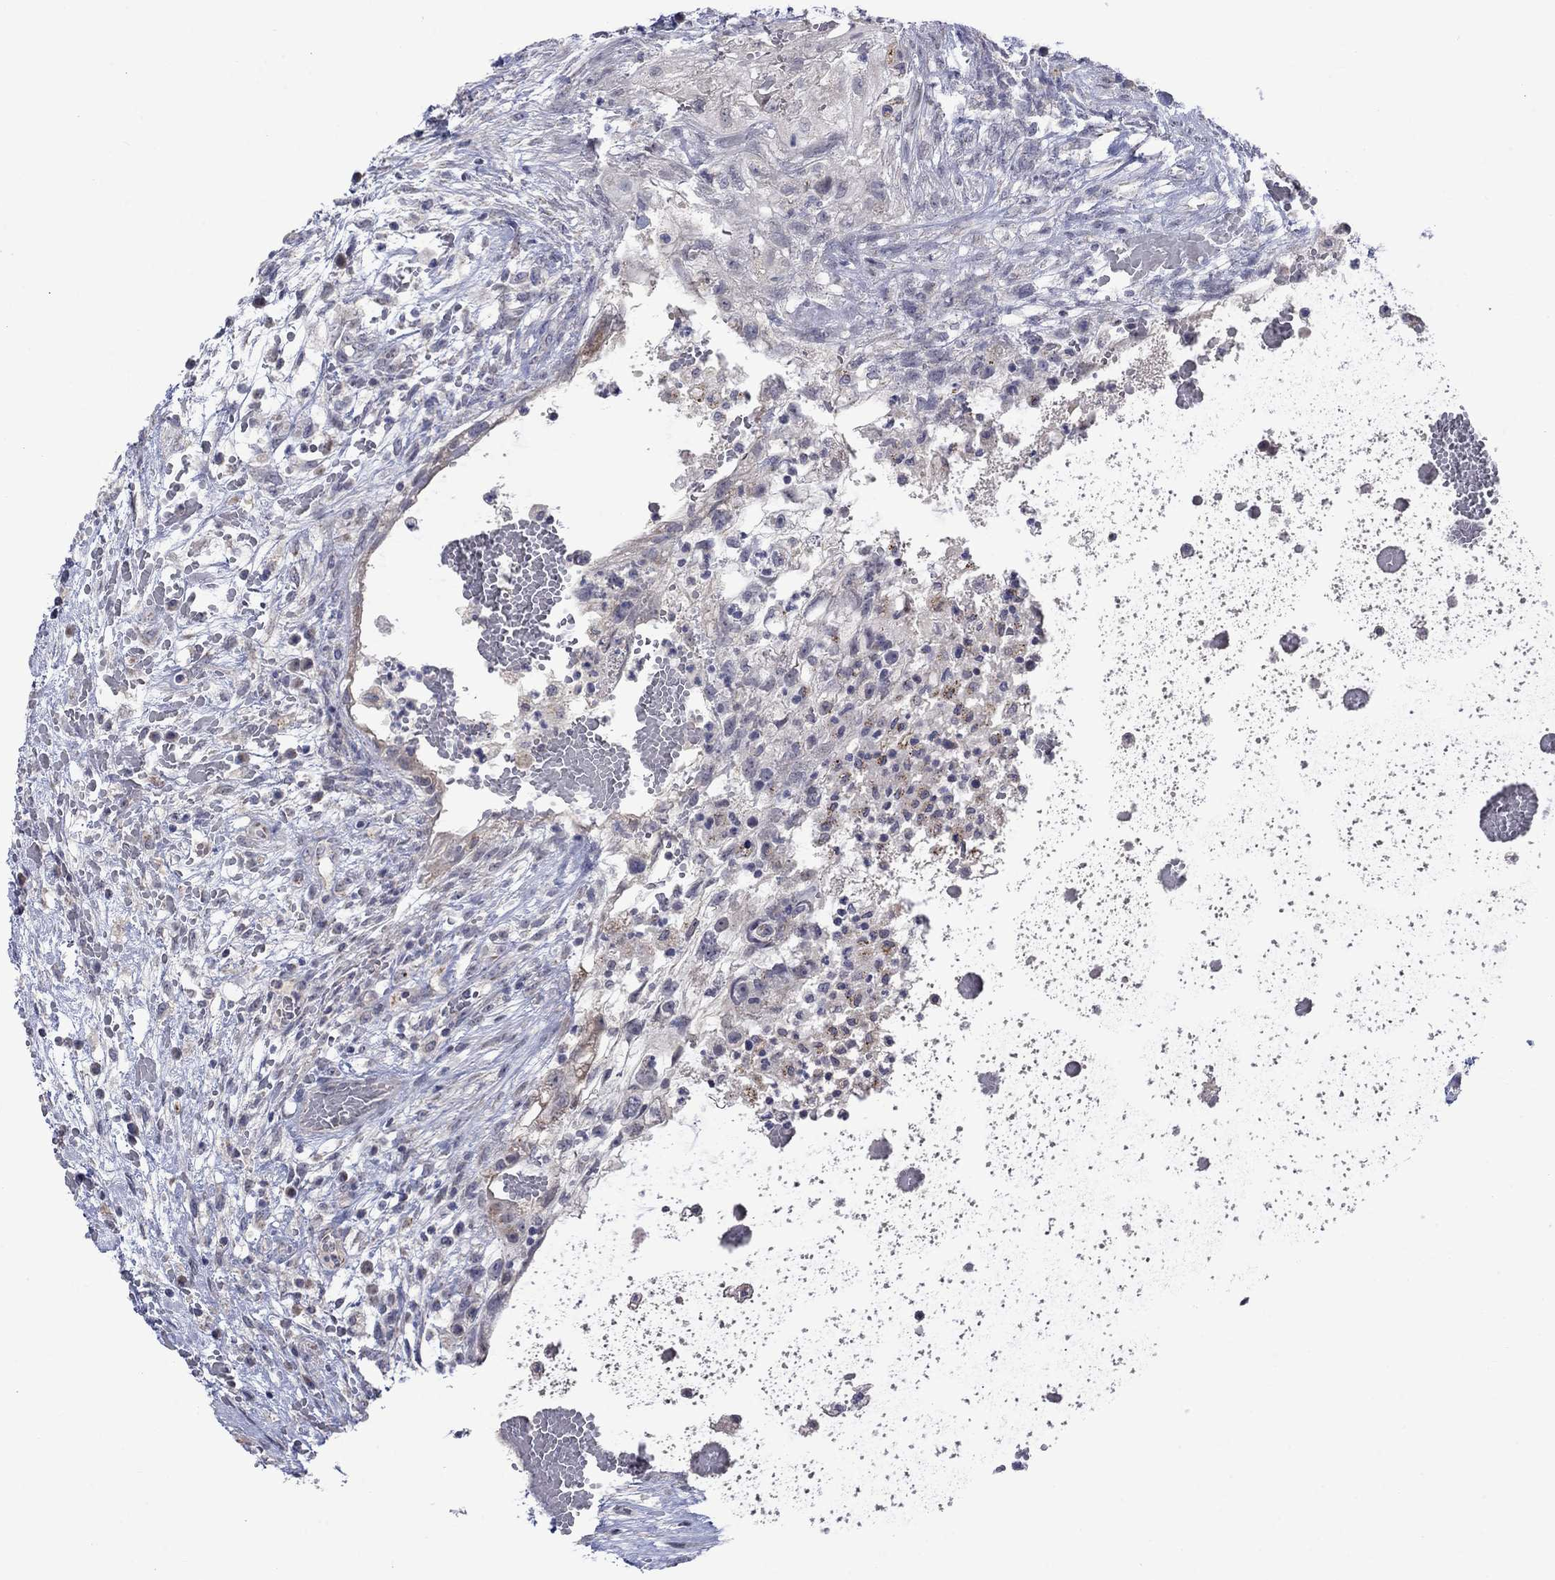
{"staining": {"intensity": "negative", "quantity": "none", "location": "none"}, "tissue": "testis cancer", "cell_type": "Tumor cells", "image_type": "cancer", "snomed": [{"axis": "morphology", "description": "Normal tissue, NOS"}, {"axis": "morphology", "description": "Carcinoma, Embryonal, NOS"}, {"axis": "topography", "description": "Testis"}, {"axis": "topography", "description": "Epididymis"}], "caption": "An immunohistochemistry histopathology image of testis cancer is shown. There is no staining in tumor cells of testis cancer. (DAB (3,3'-diaminobenzidine) IHC with hematoxylin counter stain).", "gene": "KCNJ16", "patient": {"sex": "male", "age": 32}}